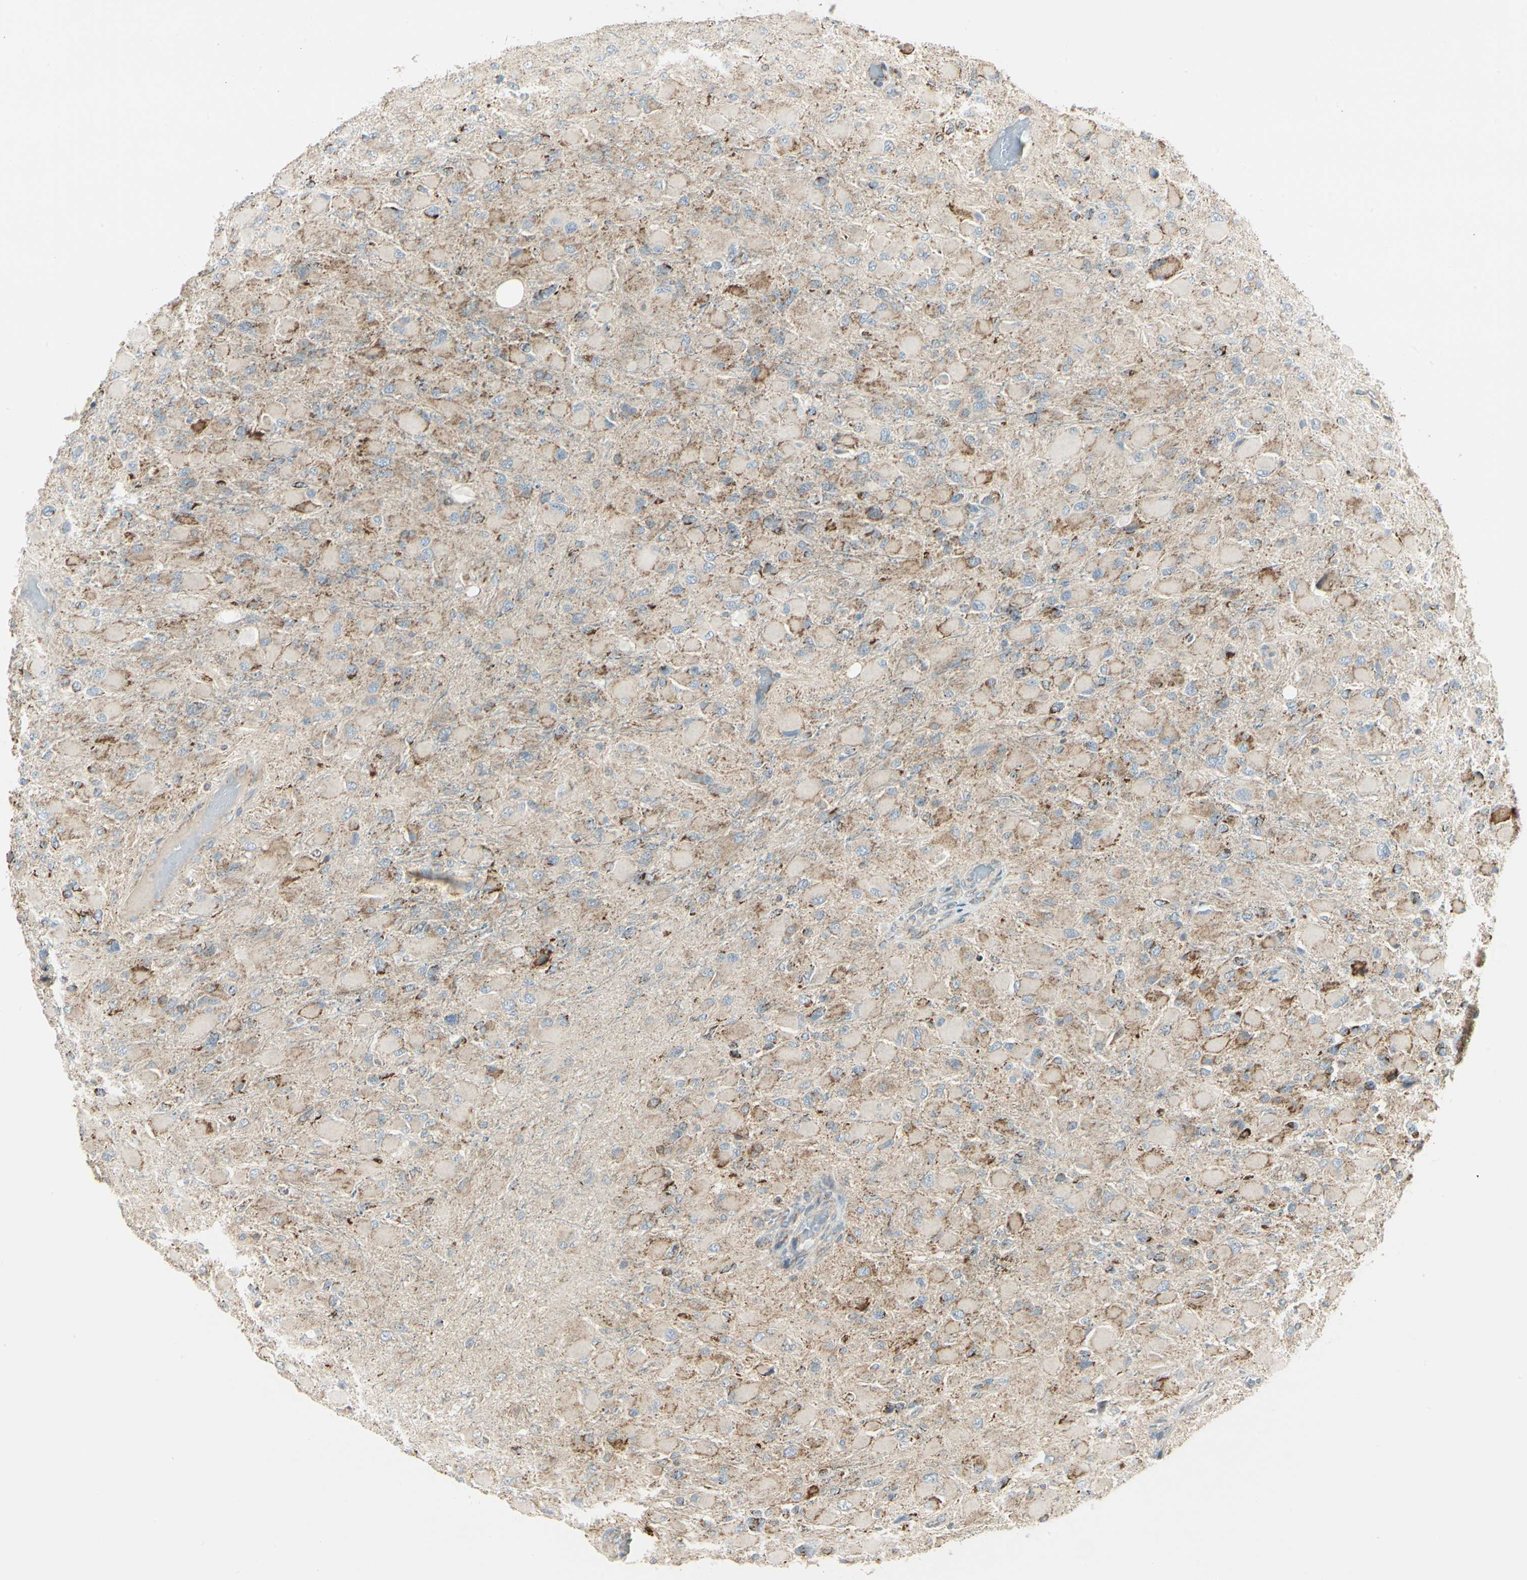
{"staining": {"intensity": "moderate", "quantity": "25%-75%", "location": "cytoplasmic/membranous"}, "tissue": "glioma", "cell_type": "Tumor cells", "image_type": "cancer", "snomed": [{"axis": "morphology", "description": "Glioma, malignant, High grade"}, {"axis": "topography", "description": "Cerebral cortex"}], "caption": "Protein expression analysis of malignant high-grade glioma reveals moderate cytoplasmic/membranous staining in about 25%-75% of tumor cells. Nuclei are stained in blue.", "gene": "ANKS6", "patient": {"sex": "female", "age": 36}}